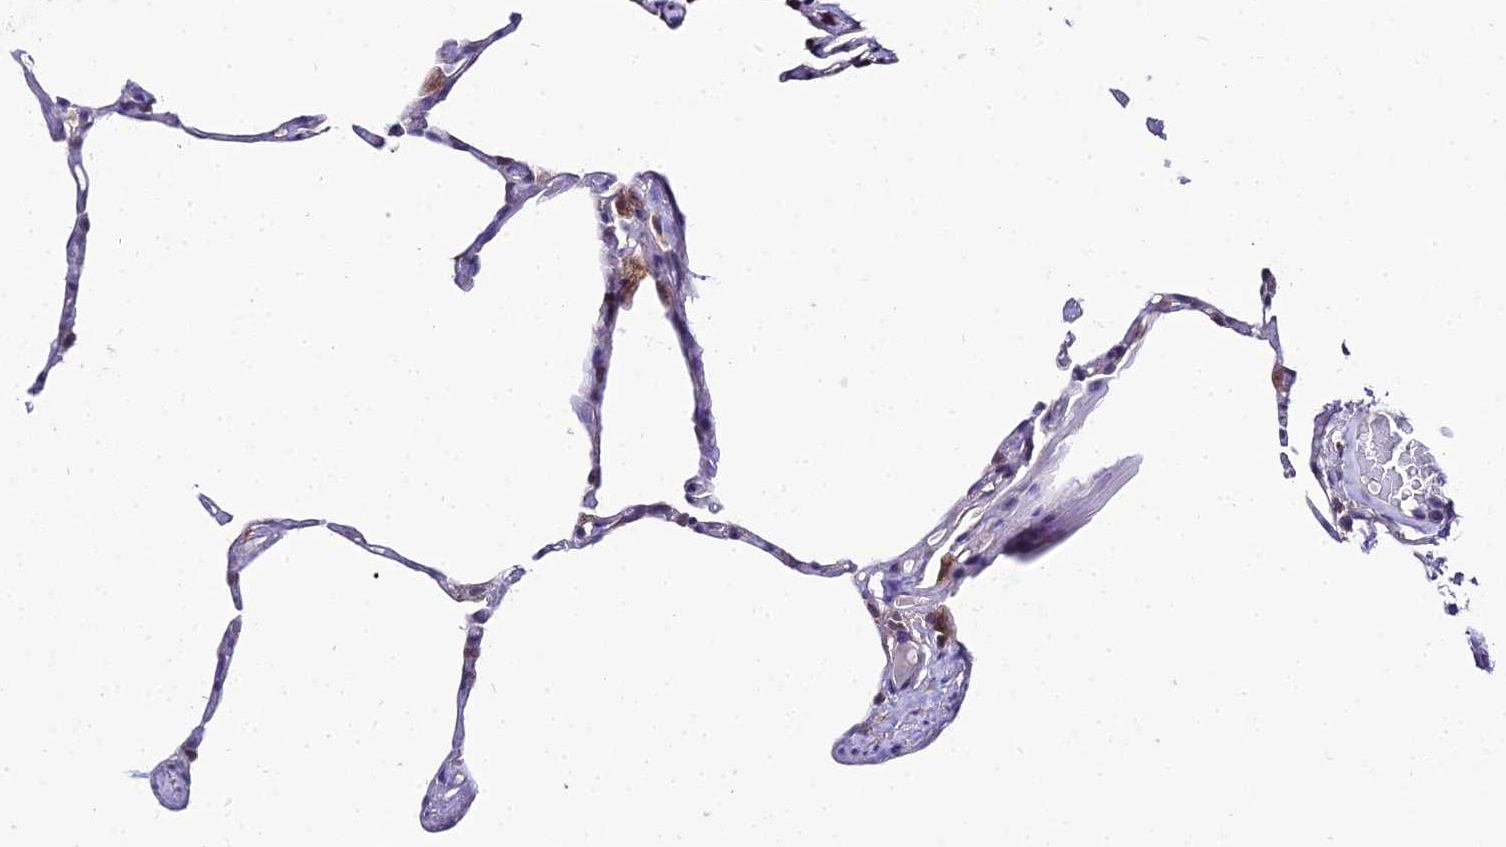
{"staining": {"intensity": "moderate", "quantity": "<25%", "location": "cytoplasmic/membranous"}, "tissue": "lung", "cell_type": "Alveolar cells", "image_type": "normal", "snomed": [{"axis": "morphology", "description": "Normal tissue, NOS"}, {"axis": "topography", "description": "Lung"}], "caption": "DAB immunohistochemical staining of normal lung demonstrates moderate cytoplasmic/membranous protein staining in about <25% of alveolar cells. Nuclei are stained in blue.", "gene": "PSMD2", "patient": {"sex": "male", "age": 65}}